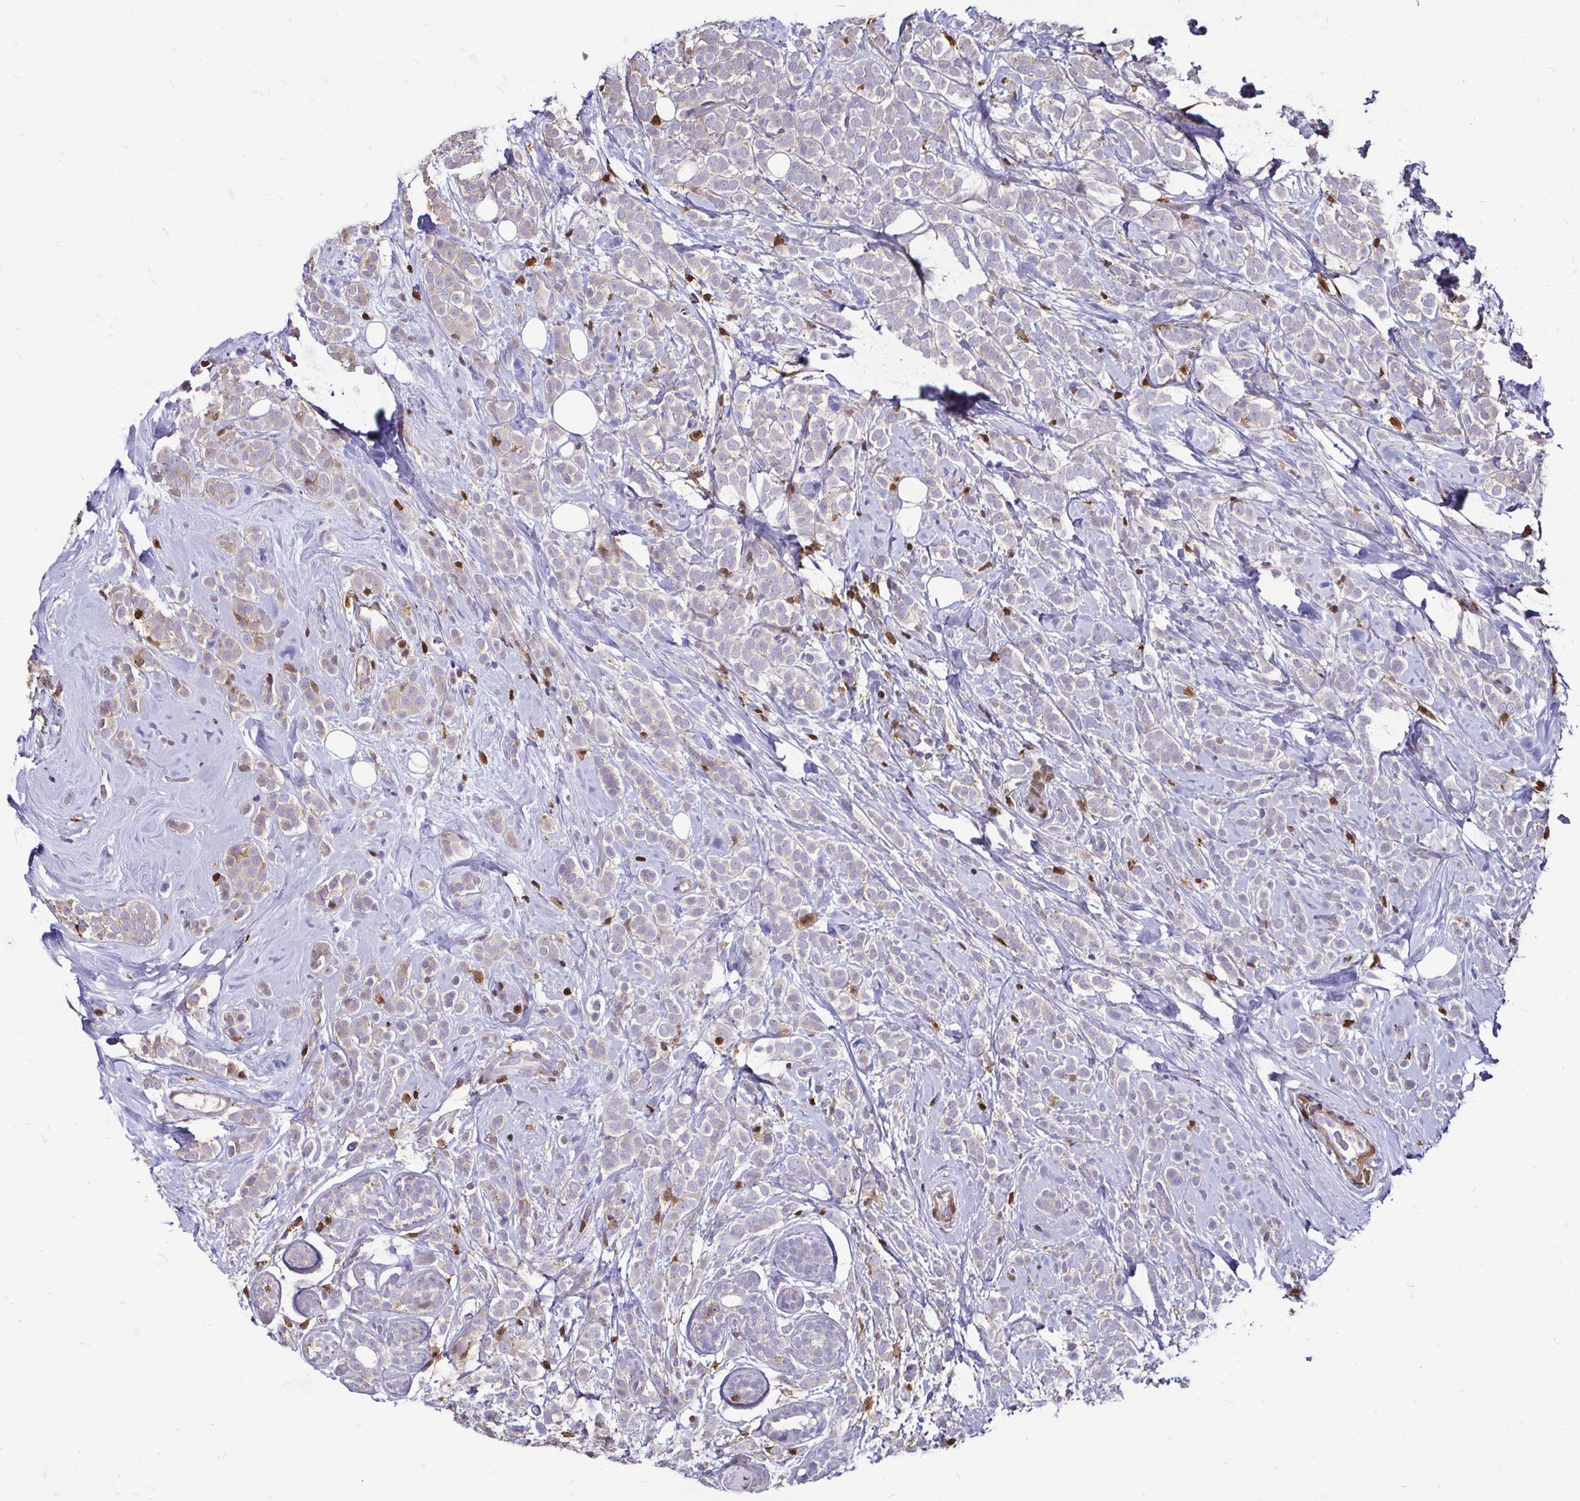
{"staining": {"intensity": "weak", "quantity": "<25%", "location": "cytoplasmic/membranous"}, "tissue": "breast cancer", "cell_type": "Tumor cells", "image_type": "cancer", "snomed": [{"axis": "morphology", "description": "Lobular carcinoma"}, {"axis": "topography", "description": "Breast"}], "caption": "This is a micrograph of immunohistochemistry staining of breast lobular carcinoma, which shows no expression in tumor cells. (DAB immunohistochemistry (IHC), high magnification).", "gene": "ZFP1", "patient": {"sex": "female", "age": 49}}